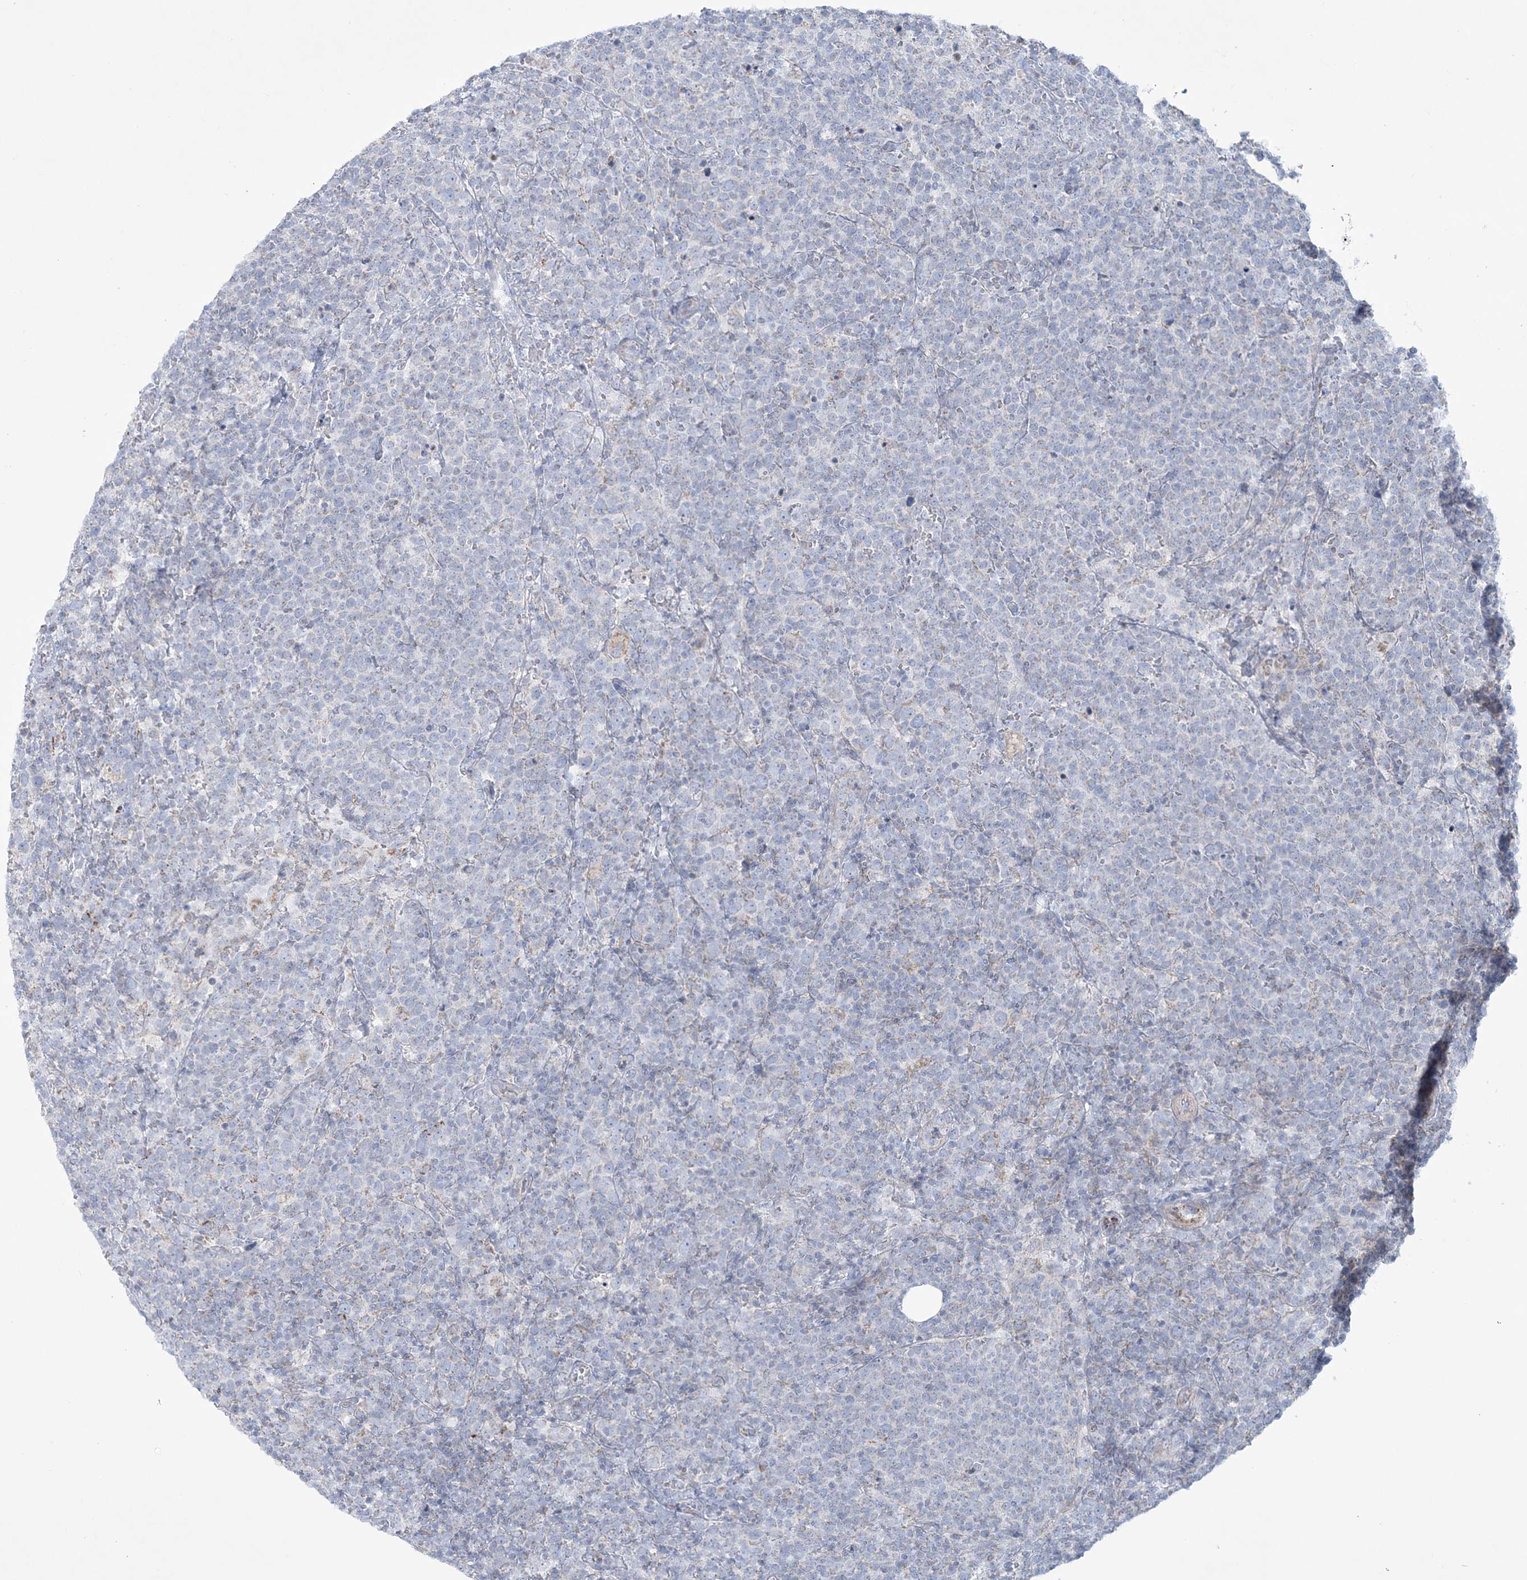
{"staining": {"intensity": "negative", "quantity": "none", "location": "none"}, "tissue": "lymphoma", "cell_type": "Tumor cells", "image_type": "cancer", "snomed": [{"axis": "morphology", "description": "Malignant lymphoma, non-Hodgkin's type, High grade"}, {"axis": "topography", "description": "Lymph node"}], "caption": "There is no significant staining in tumor cells of lymphoma. (DAB IHC with hematoxylin counter stain).", "gene": "TBC1D7", "patient": {"sex": "male", "age": 61}}